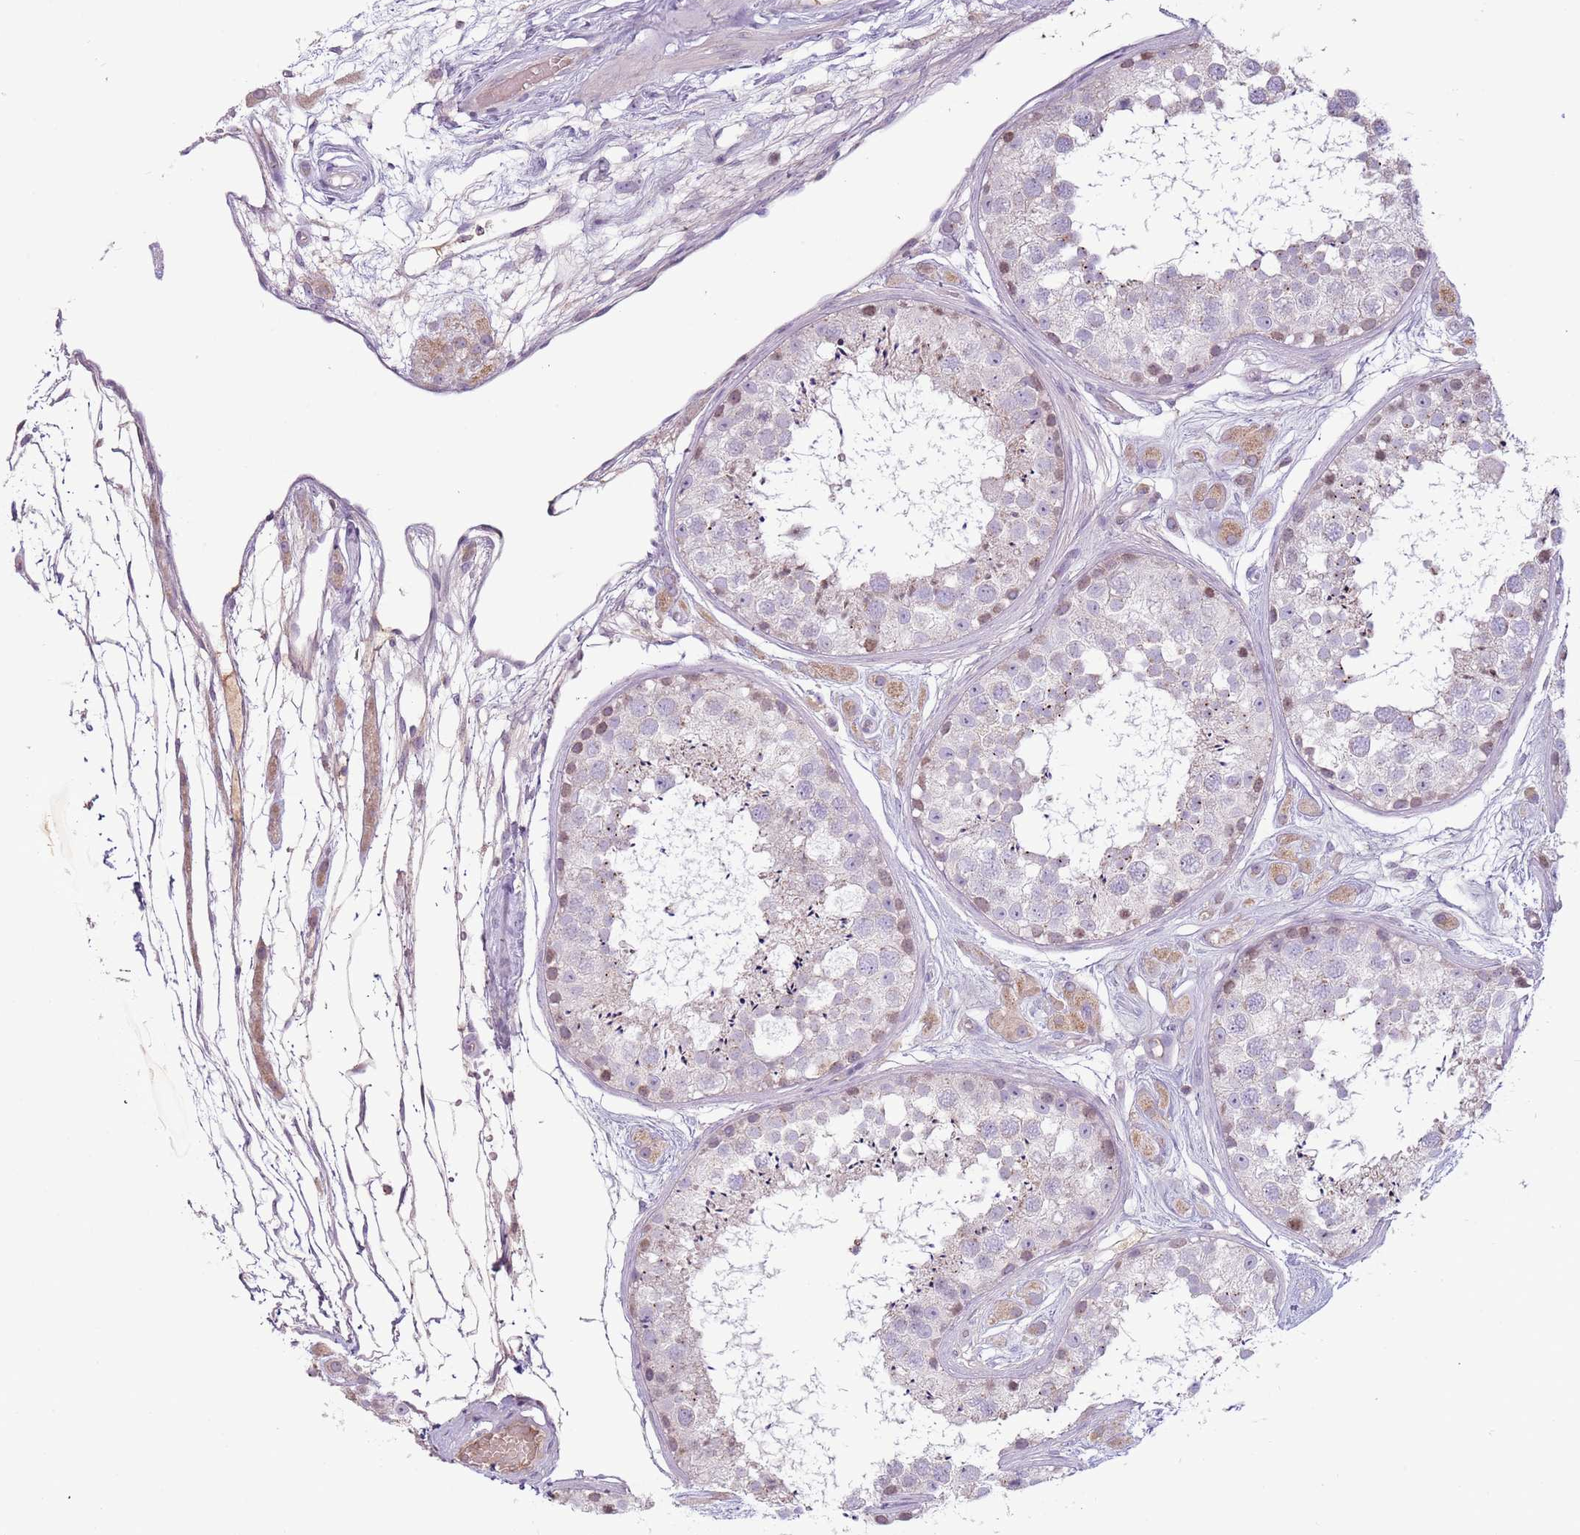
{"staining": {"intensity": "weak", "quantity": "<25%", "location": "nuclear"}, "tissue": "testis", "cell_type": "Cells in seminiferous ducts", "image_type": "normal", "snomed": [{"axis": "morphology", "description": "Normal tissue, NOS"}, {"axis": "topography", "description": "Testis"}], "caption": "High magnification brightfield microscopy of benign testis stained with DAB (3,3'-diaminobenzidine) (brown) and counterstained with hematoxylin (blue): cells in seminiferous ducts show no significant expression. (DAB (3,3'-diaminobenzidine) IHC, high magnification).", "gene": "SYS1", "patient": {"sex": "male", "age": 25}}